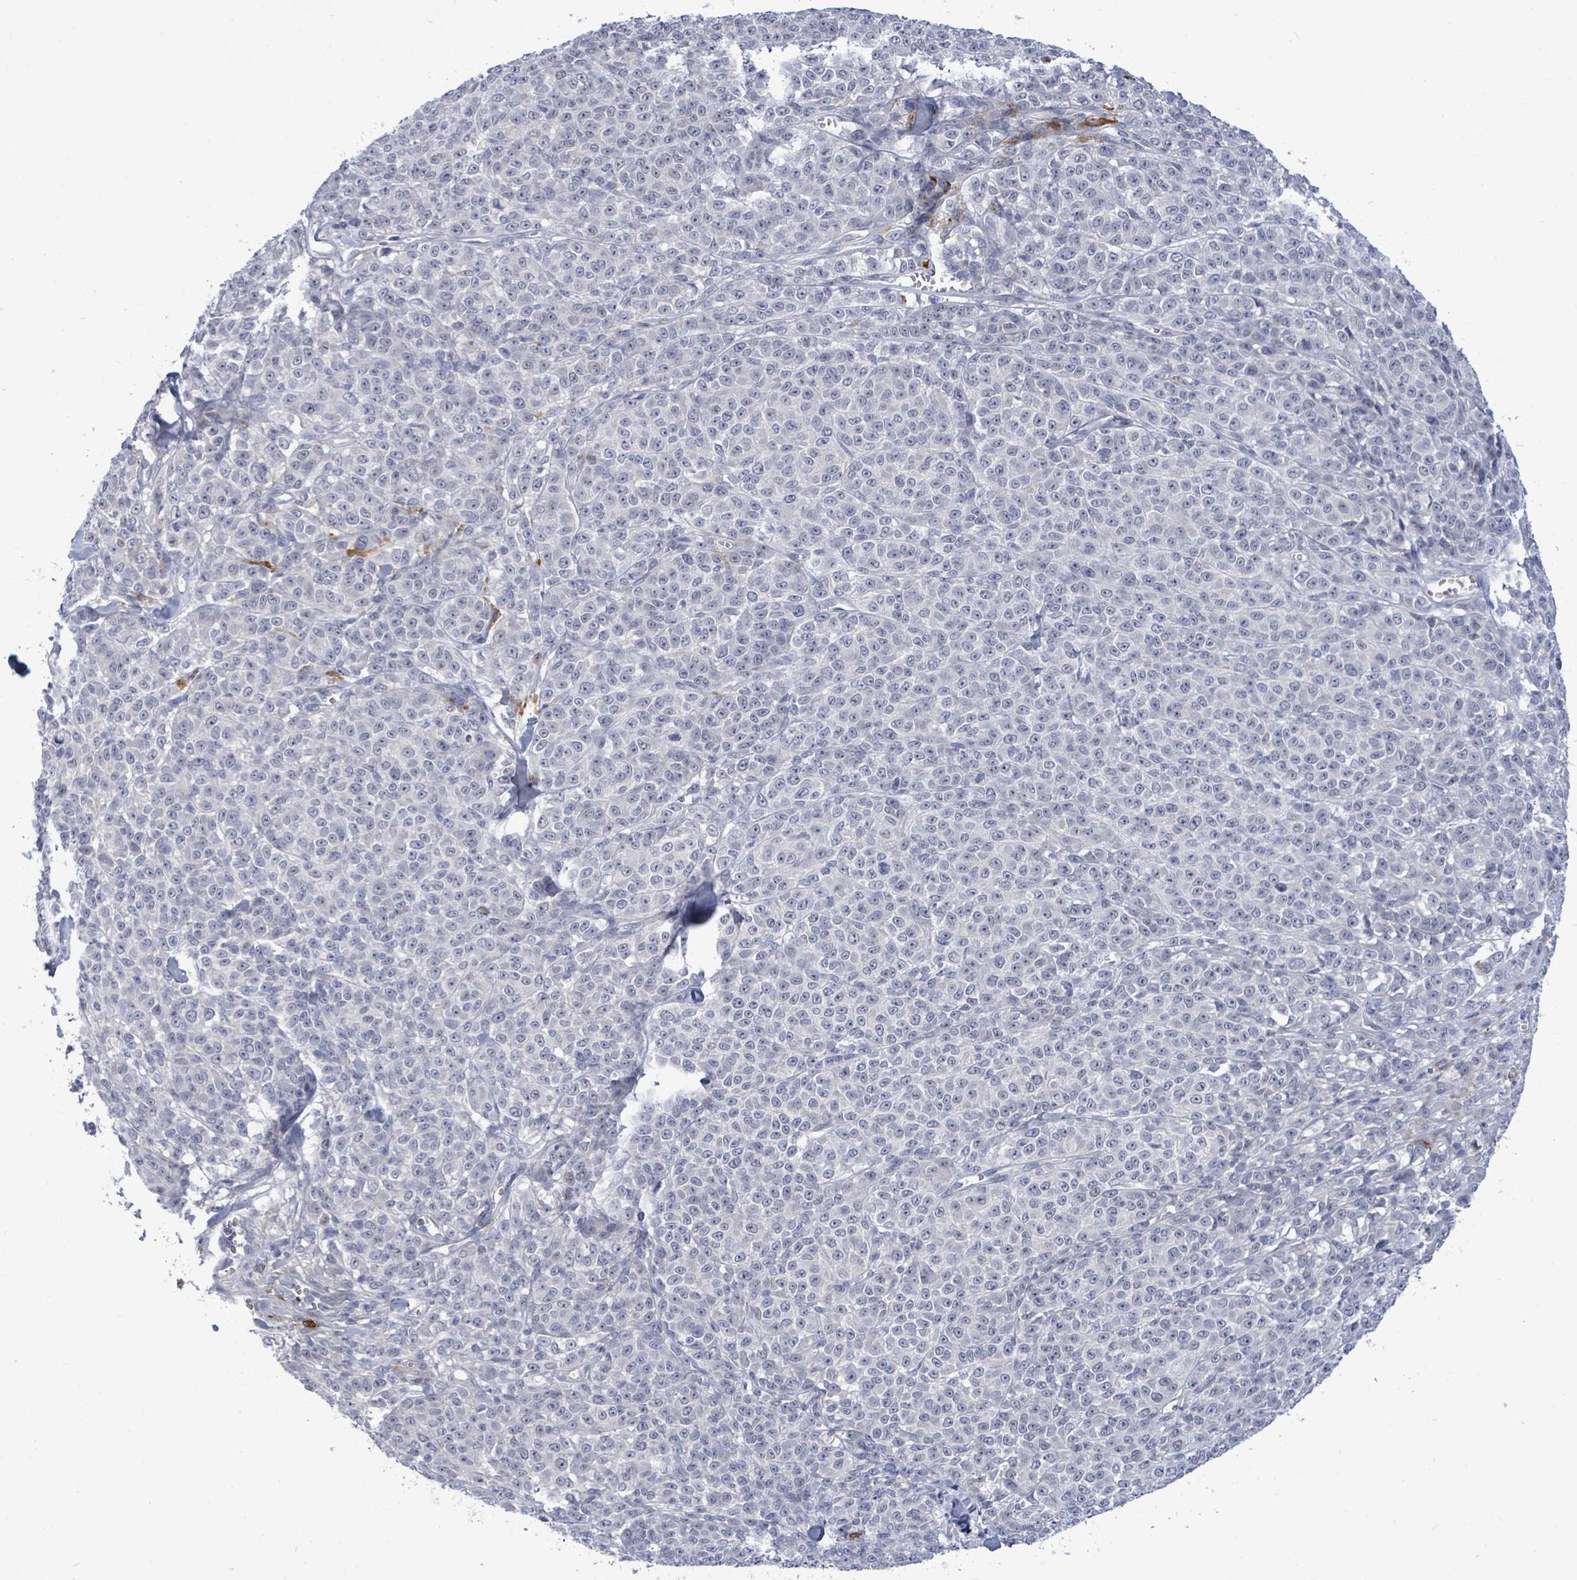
{"staining": {"intensity": "negative", "quantity": "none", "location": "none"}, "tissue": "melanoma", "cell_type": "Tumor cells", "image_type": "cancer", "snomed": [{"axis": "morphology", "description": "Normal tissue, NOS"}, {"axis": "morphology", "description": "Malignant melanoma, NOS"}, {"axis": "topography", "description": "Skin"}], "caption": "IHC histopathology image of human melanoma stained for a protein (brown), which displays no expression in tumor cells.", "gene": "CT45A5", "patient": {"sex": "female", "age": 34}}